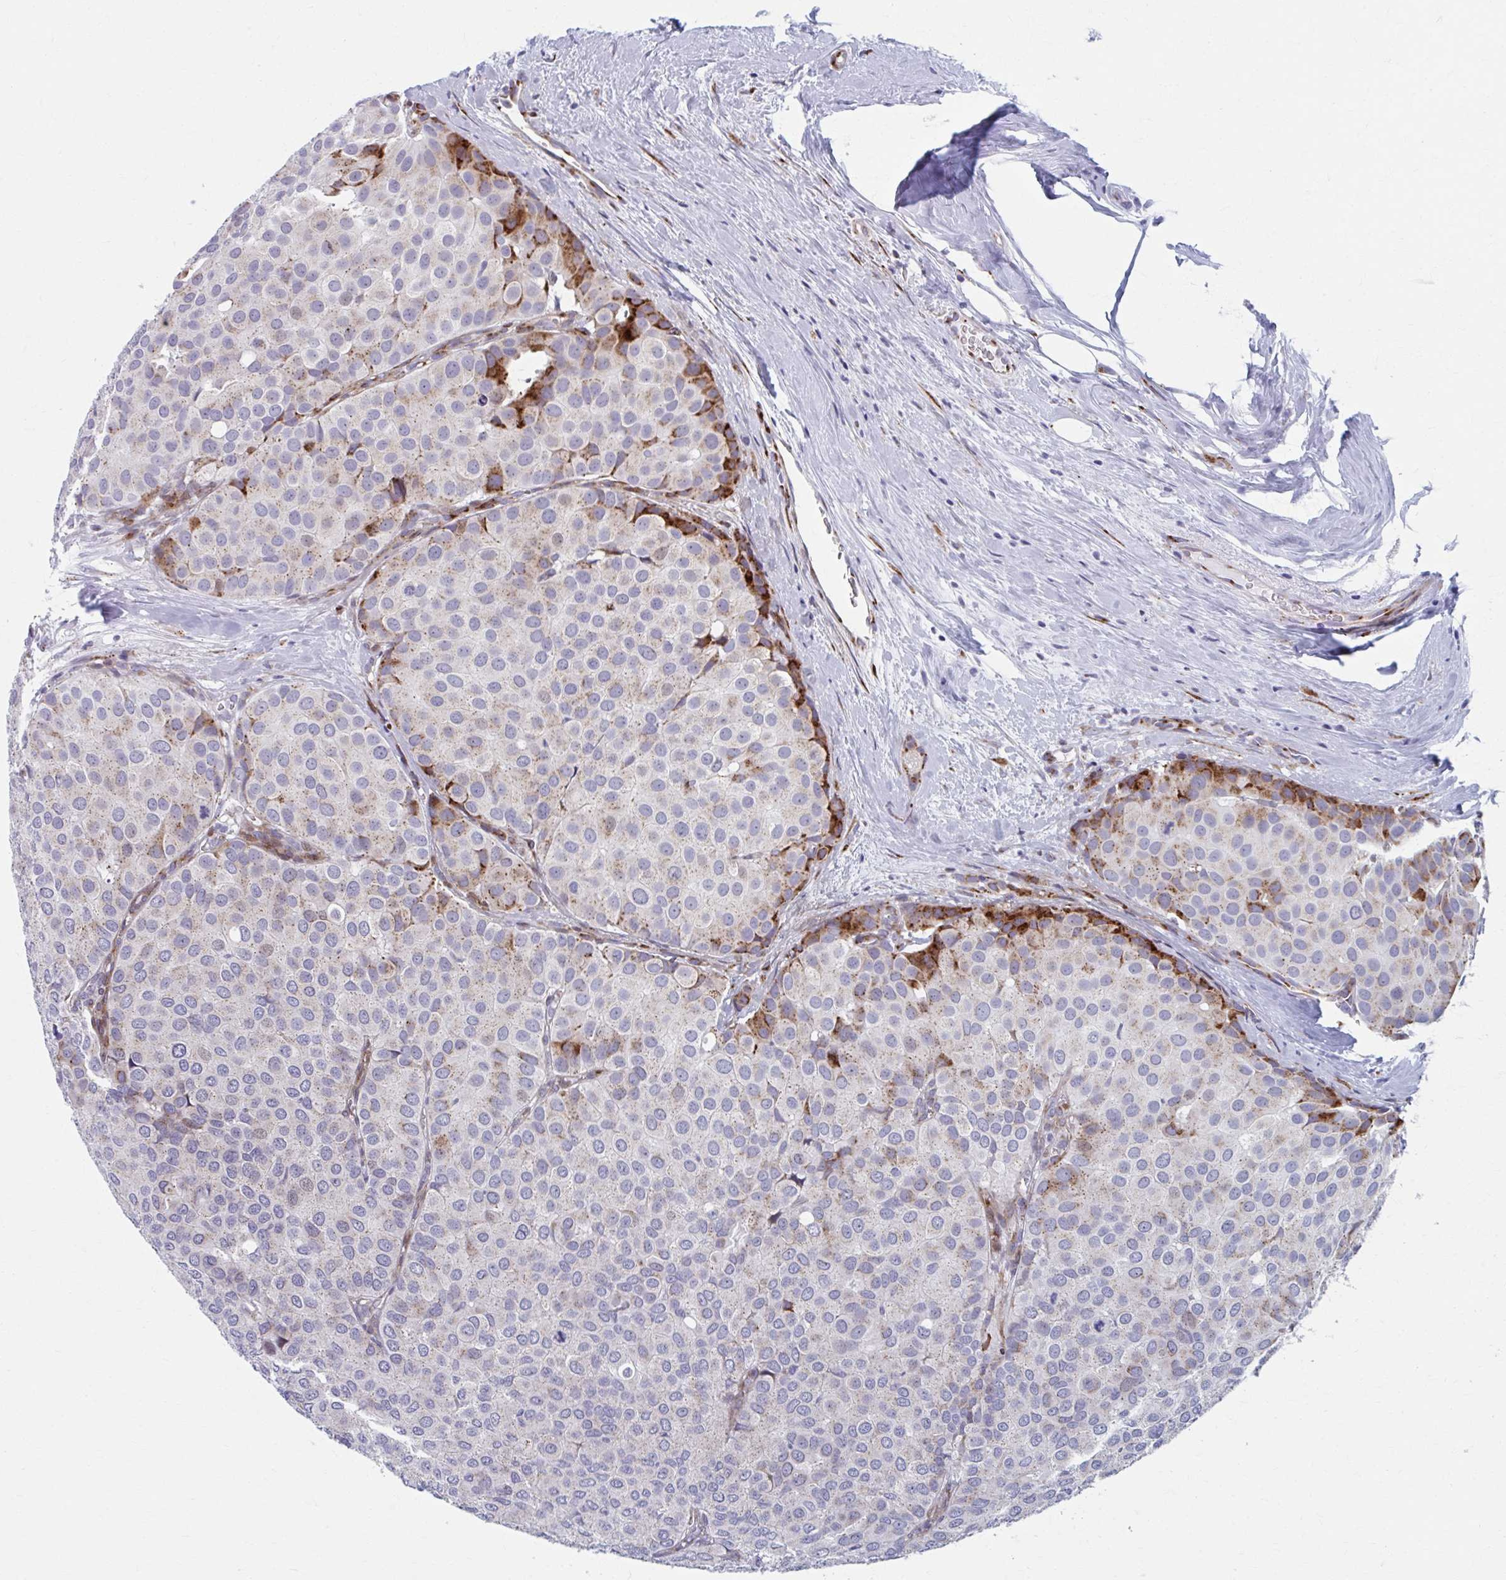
{"staining": {"intensity": "strong", "quantity": "<25%", "location": "cytoplasmic/membranous"}, "tissue": "breast cancer", "cell_type": "Tumor cells", "image_type": "cancer", "snomed": [{"axis": "morphology", "description": "Duct carcinoma"}, {"axis": "topography", "description": "Breast"}], "caption": "Tumor cells exhibit strong cytoplasmic/membranous positivity in about <25% of cells in infiltrating ductal carcinoma (breast).", "gene": "OLFM2", "patient": {"sex": "female", "age": 70}}